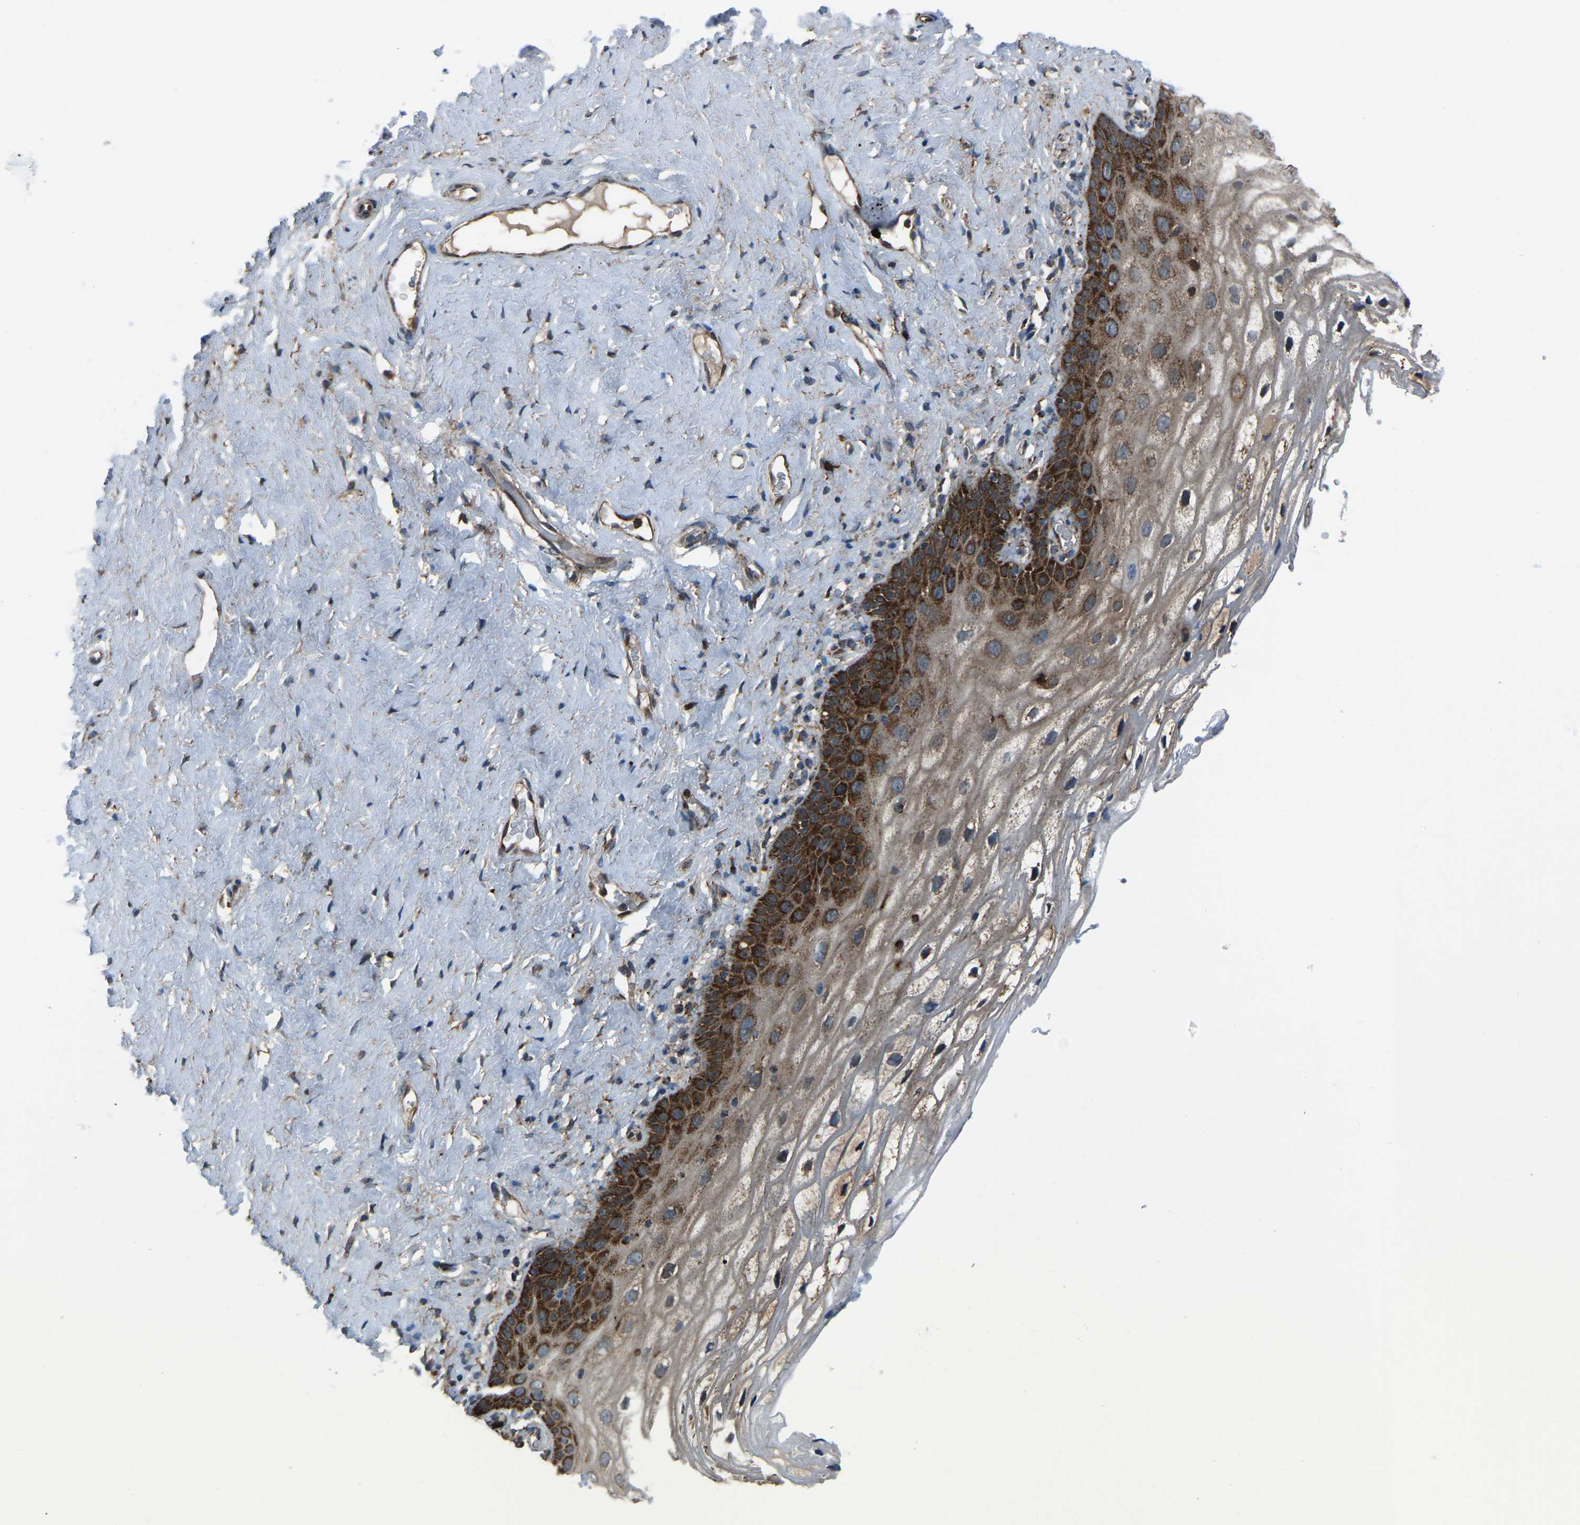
{"staining": {"intensity": "strong", "quantity": "<25%", "location": "cytoplasmic/membranous"}, "tissue": "vagina", "cell_type": "Squamous epithelial cells", "image_type": "normal", "snomed": [{"axis": "morphology", "description": "Normal tissue, NOS"}, {"axis": "morphology", "description": "Adenocarcinoma, NOS"}, {"axis": "topography", "description": "Rectum"}, {"axis": "topography", "description": "Vagina"}], "caption": "Strong cytoplasmic/membranous protein positivity is present in approximately <25% of squamous epithelial cells in vagina. (DAB IHC with brightfield microscopy, high magnification).", "gene": "AKR1A1", "patient": {"sex": "female", "age": 71}}